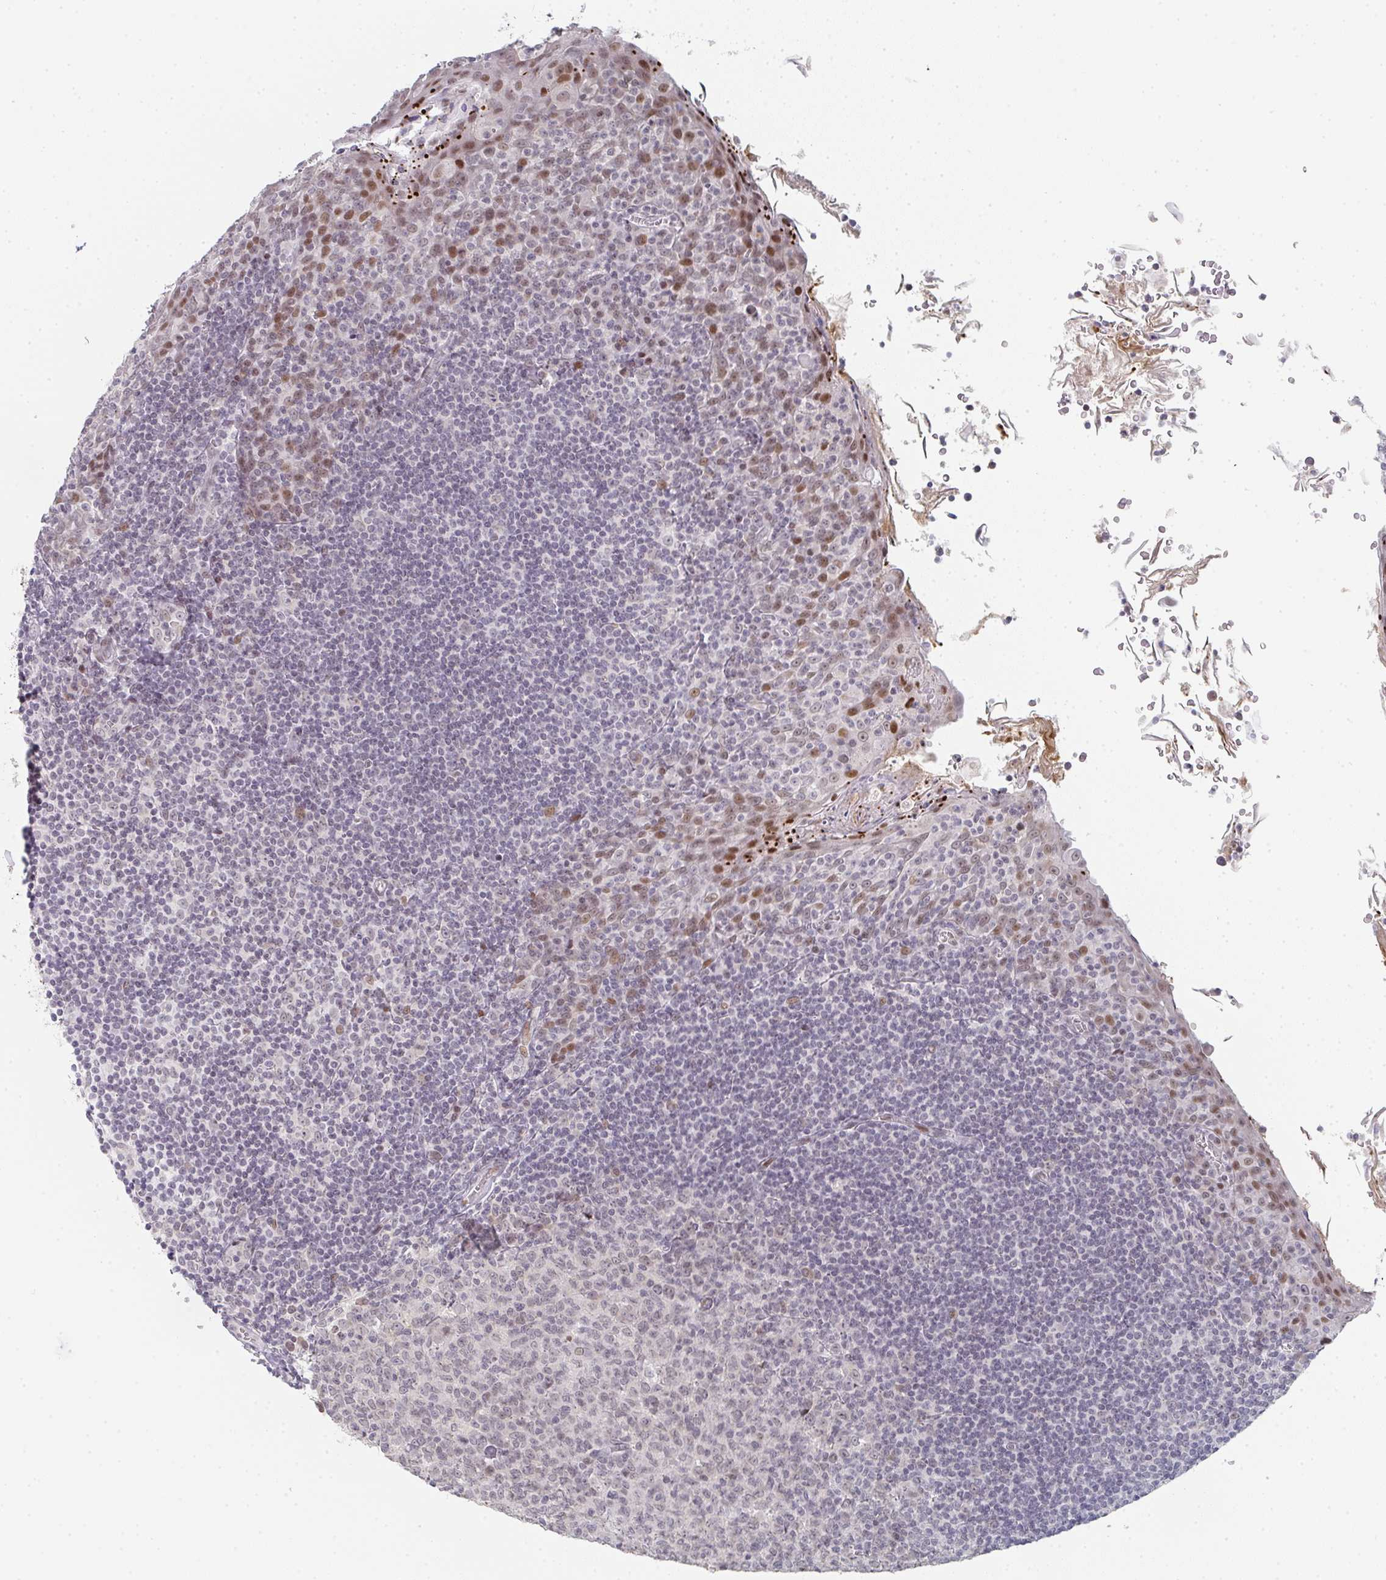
{"staining": {"intensity": "weak", "quantity": "<25%", "location": "nuclear"}, "tissue": "tonsil", "cell_type": "Germinal center cells", "image_type": "normal", "snomed": [{"axis": "morphology", "description": "Normal tissue, NOS"}, {"axis": "topography", "description": "Tonsil"}], "caption": "The IHC image has no significant positivity in germinal center cells of tonsil. (DAB (3,3'-diaminobenzidine) immunohistochemistry (IHC), high magnification).", "gene": "LIN54", "patient": {"sex": "male", "age": 27}}